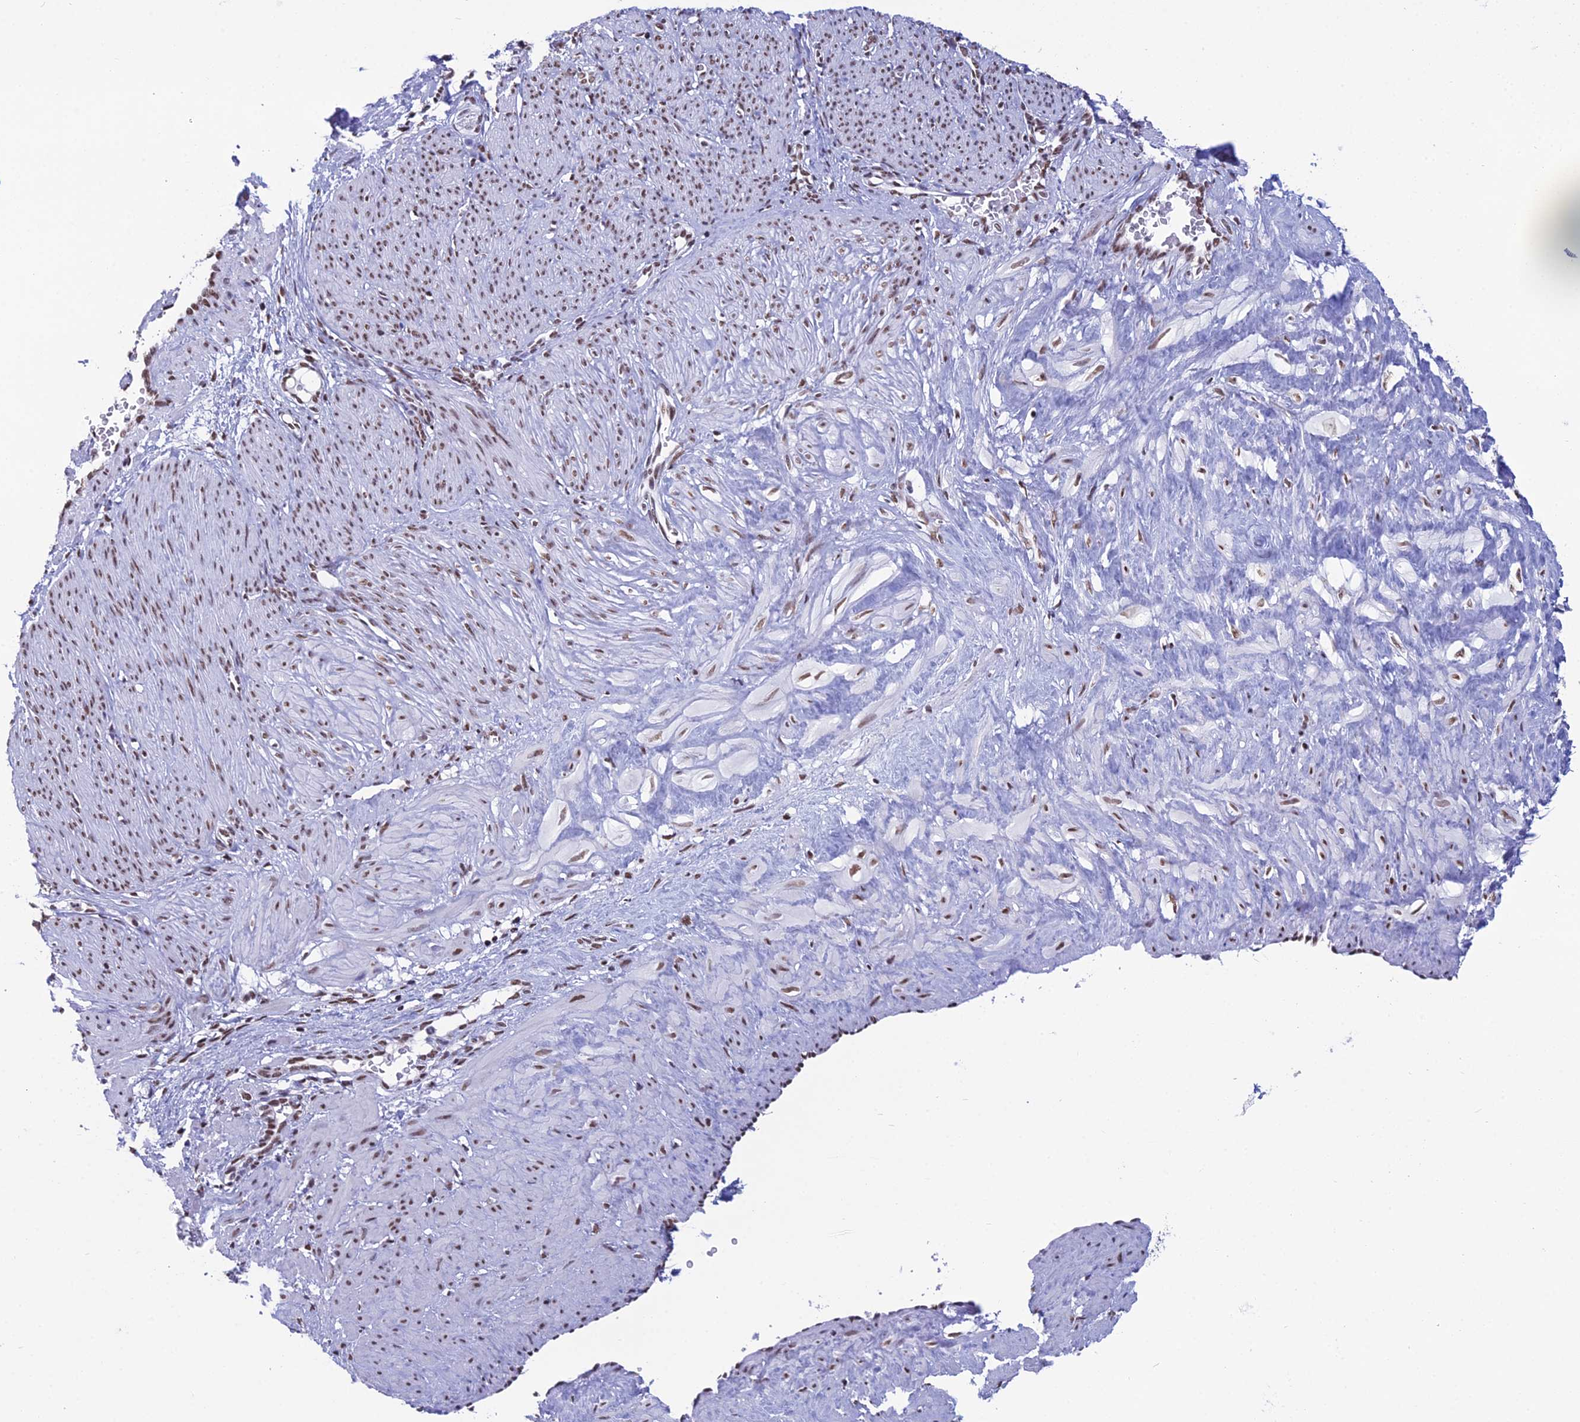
{"staining": {"intensity": "moderate", "quantity": ">75%", "location": "nuclear"}, "tissue": "smooth muscle", "cell_type": "Smooth muscle cells", "image_type": "normal", "snomed": [{"axis": "morphology", "description": "Normal tissue, NOS"}, {"axis": "topography", "description": "Endometrium"}], "caption": "Immunohistochemistry (IHC) micrograph of benign smooth muscle: smooth muscle stained using immunohistochemistry exhibits medium levels of moderate protein expression localized specifically in the nuclear of smooth muscle cells, appearing as a nuclear brown color.", "gene": "PRAMEF12", "patient": {"sex": "female", "age": 33}}